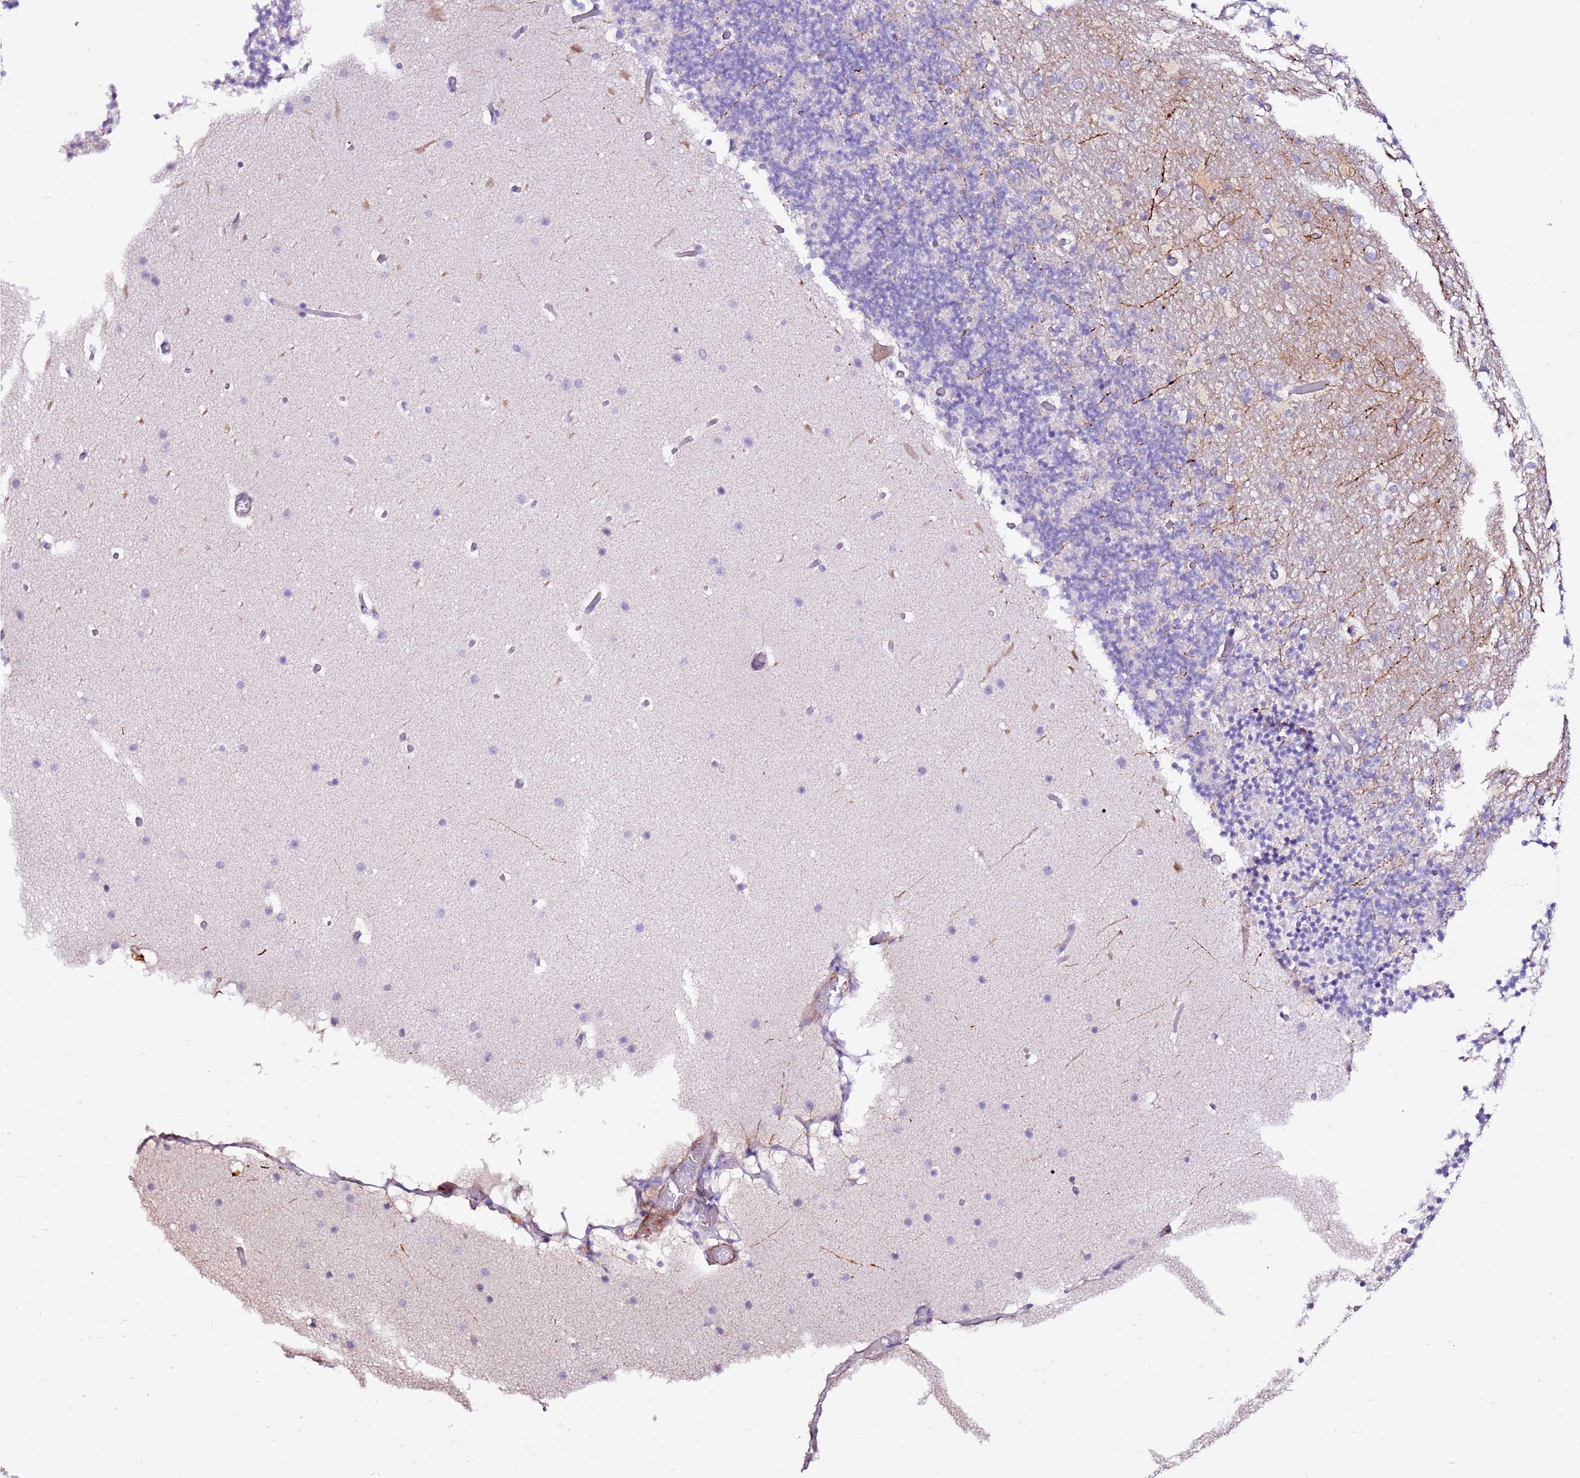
{"staining": {"intensity": "negative", "quantity": "none", "location": "none"}, "tissue": "cerebellum", "cell_type": "Cells in granular layer", "image_type": "normal", "snomed": [{"axis": "morphology", "description": "Normal tissue, NOS"}, {"axis": "topography", "description": "Cerebellum"}], "caption": "The immunohistochemistry (IHC) micrograph has no significant expression in cells in granular layer of cerebellum. (Immunohistochemistry, brightfield microscopy, high magnification).", "gene": "ART5", "patient": {"sex": "male", "age": 57}}